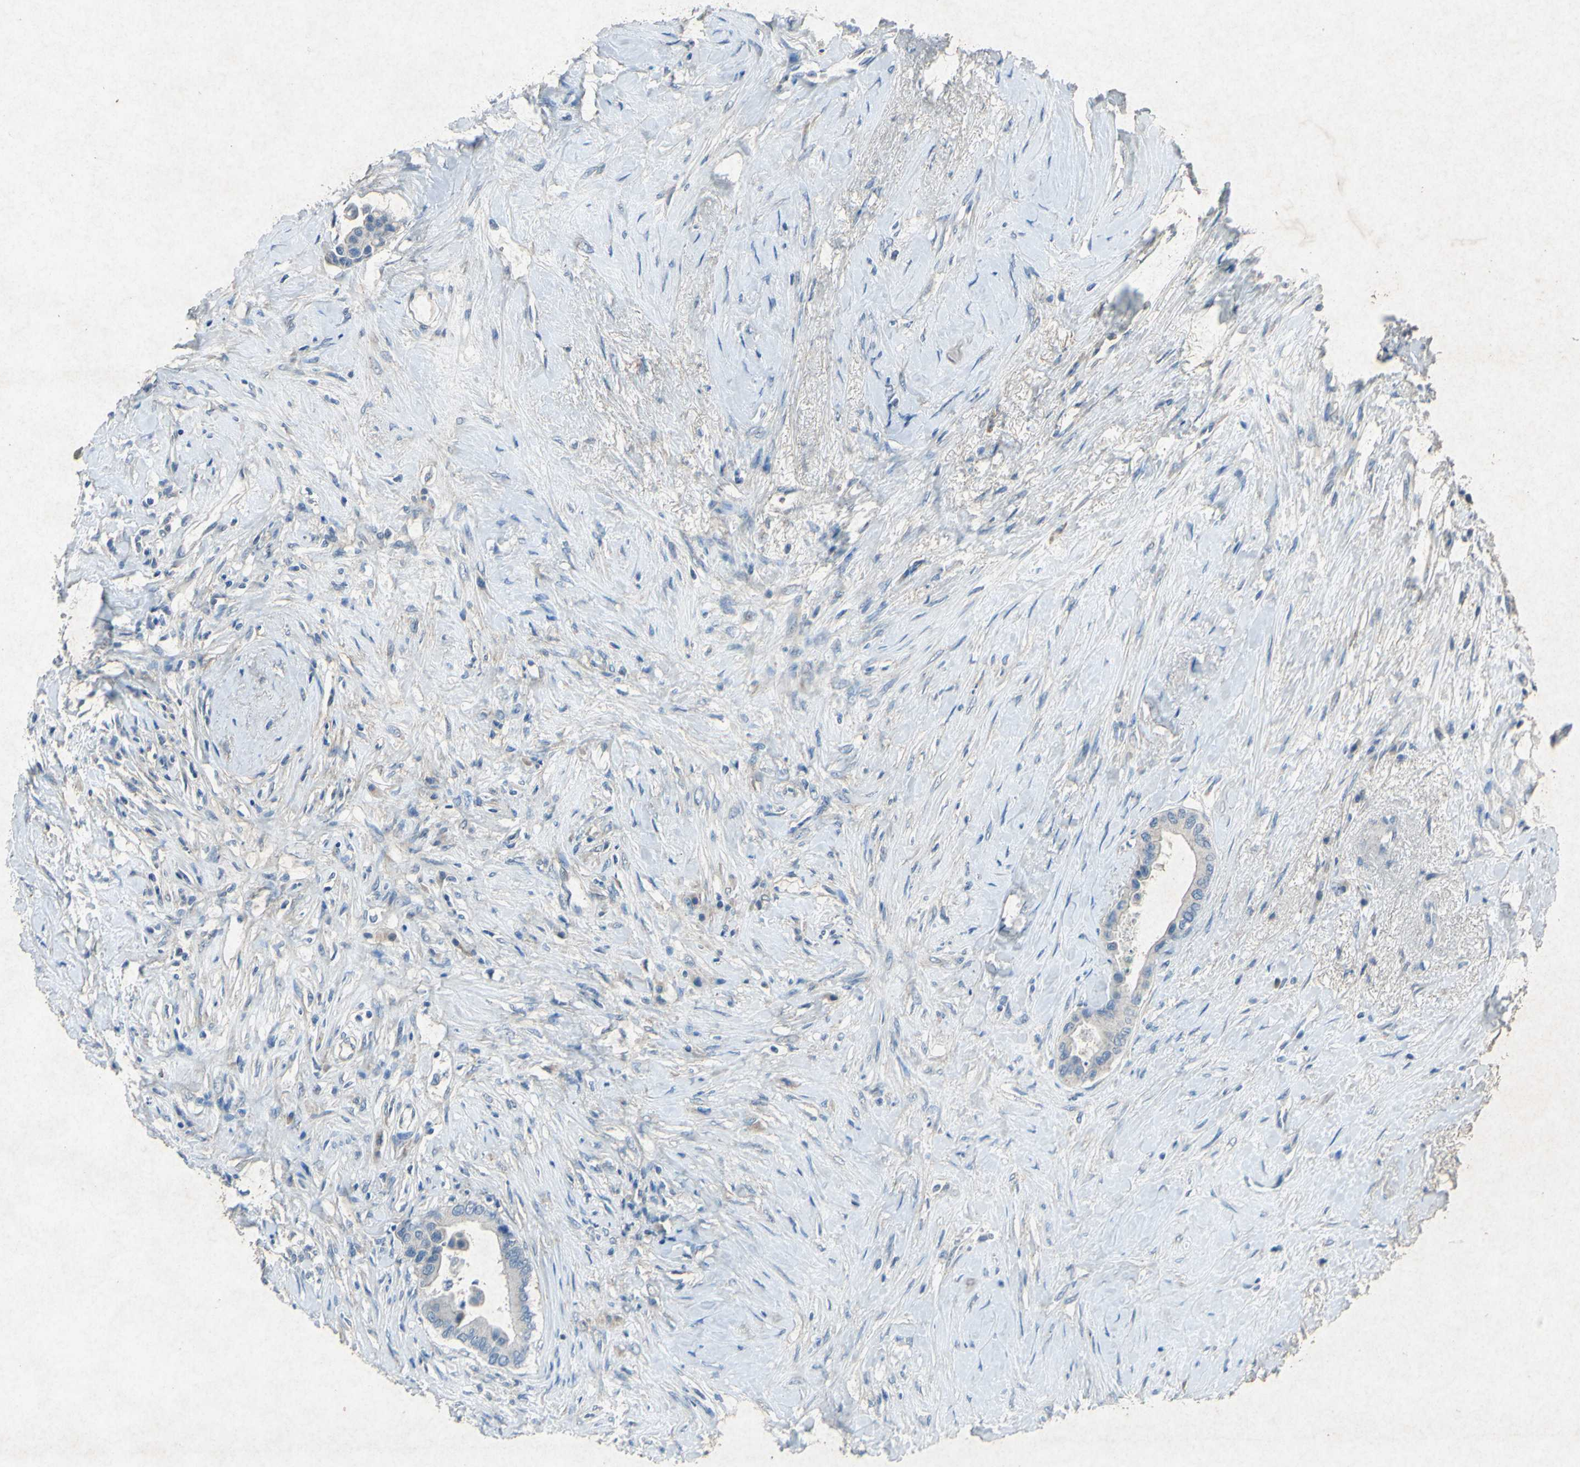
{"staining": {"intensity": "negative", "quantity": "none", "location": "none"}, "tissue": "colorectal cancer", "cell_type": "Tumor cells", "image_type": "cancer", "snomed": [{"axis": "morphology", "description": "Normal tissue, NOS"}, {"axis": "morphology", "description": "Adenocarcinoma, NOS"}, {"axis": "topography", "description": "Colon"}], "caption": "Tumor cells are negative for protein expression in human colorectal adenocarcinoma.", "gene": "SNAP91", "patient": {"sex": "male", "age": 82}}